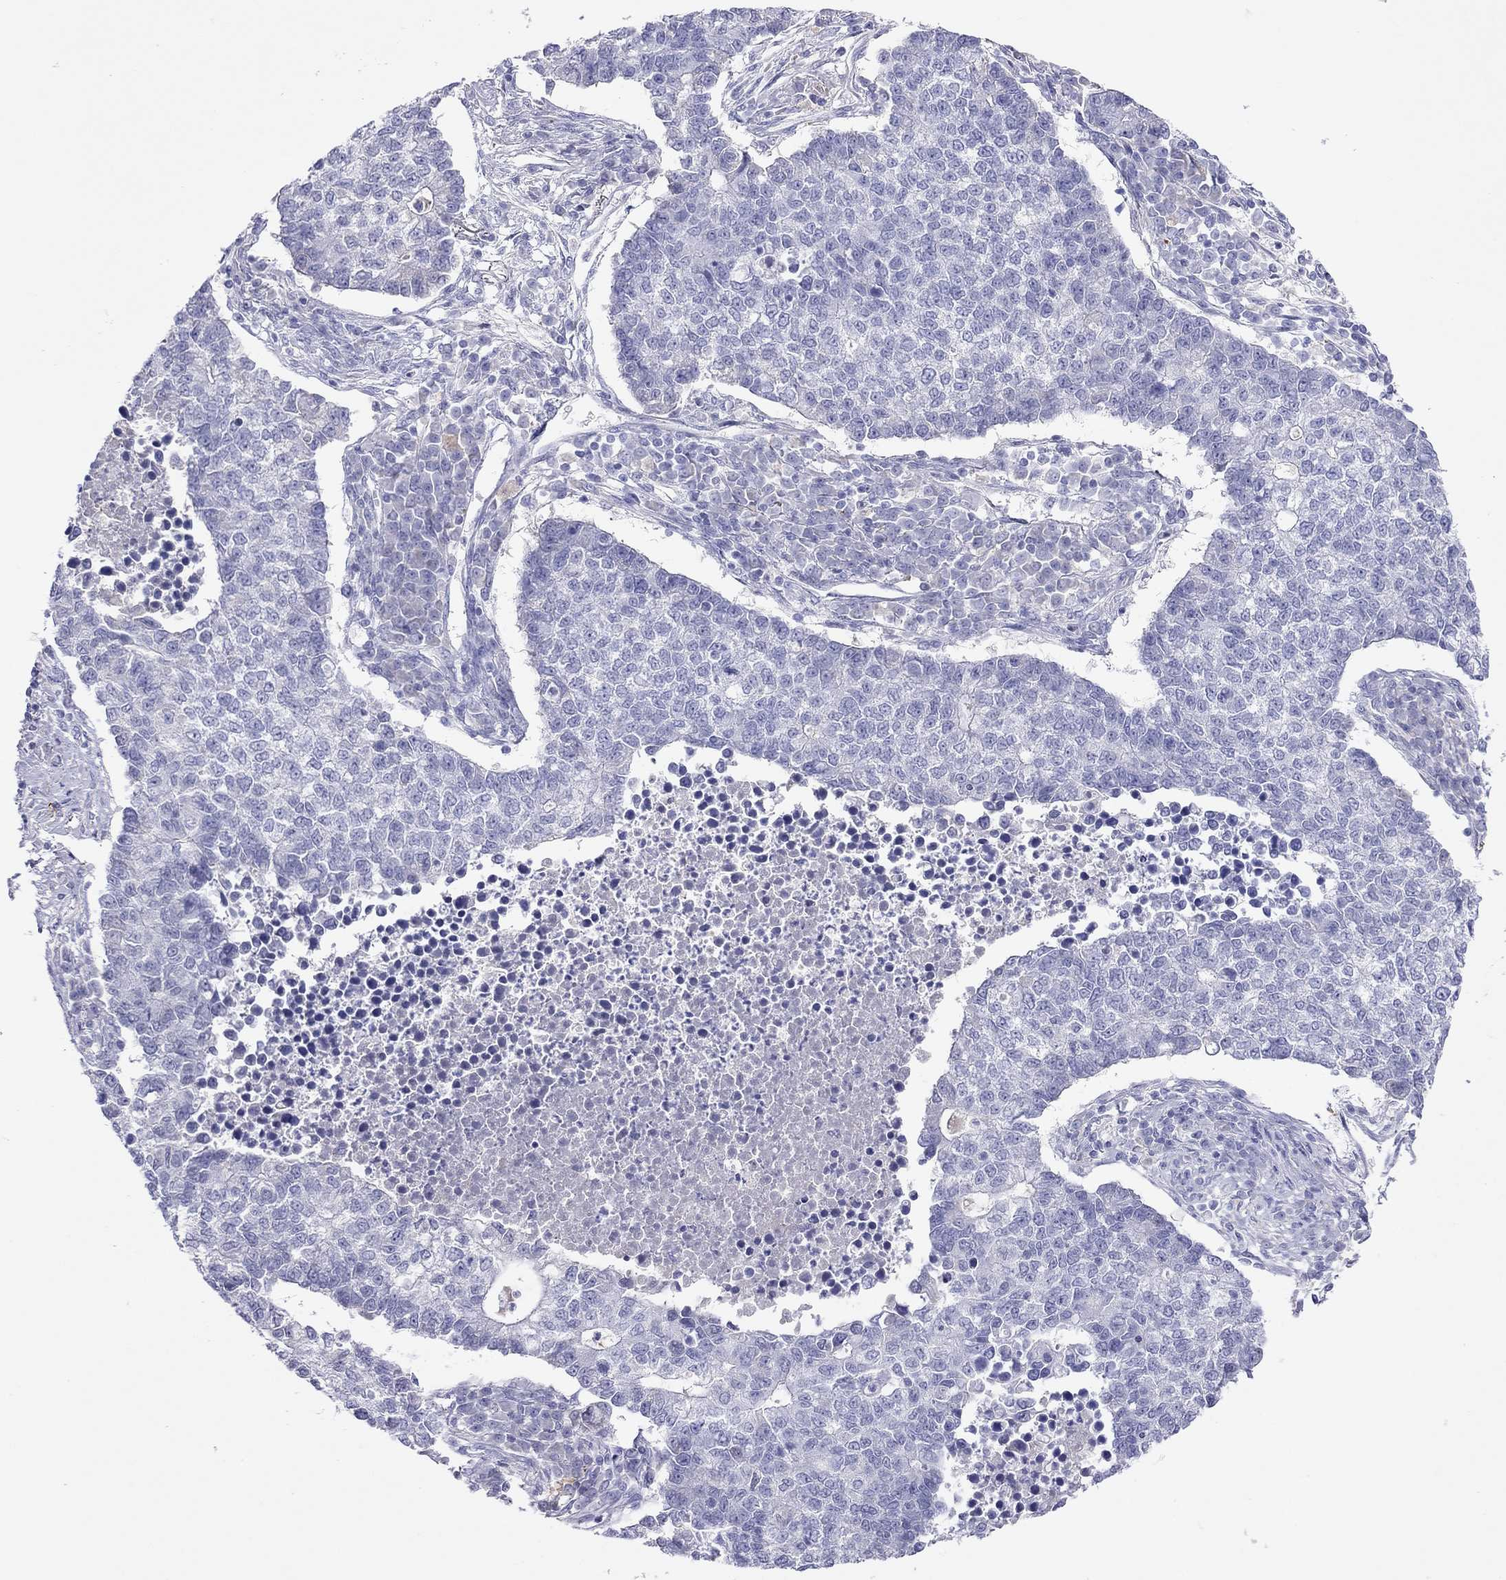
{"staining": {"intensity": "negative", "quantity": "none", "location": "none"}, "tissue": "lung cancer", "cell_type": "Tumor cells", "image_type": "cancer", "snomed": [{"axis": "morphology", "description": "Adenocarcinoma, NOS"}, {"axis": "topography", "description": "Lung"}], "caption": "There is no significant staining in tumor cells of lung cancer.", "gene": "CAPNS2", "patient": {"sex": "male", "age": 57}}